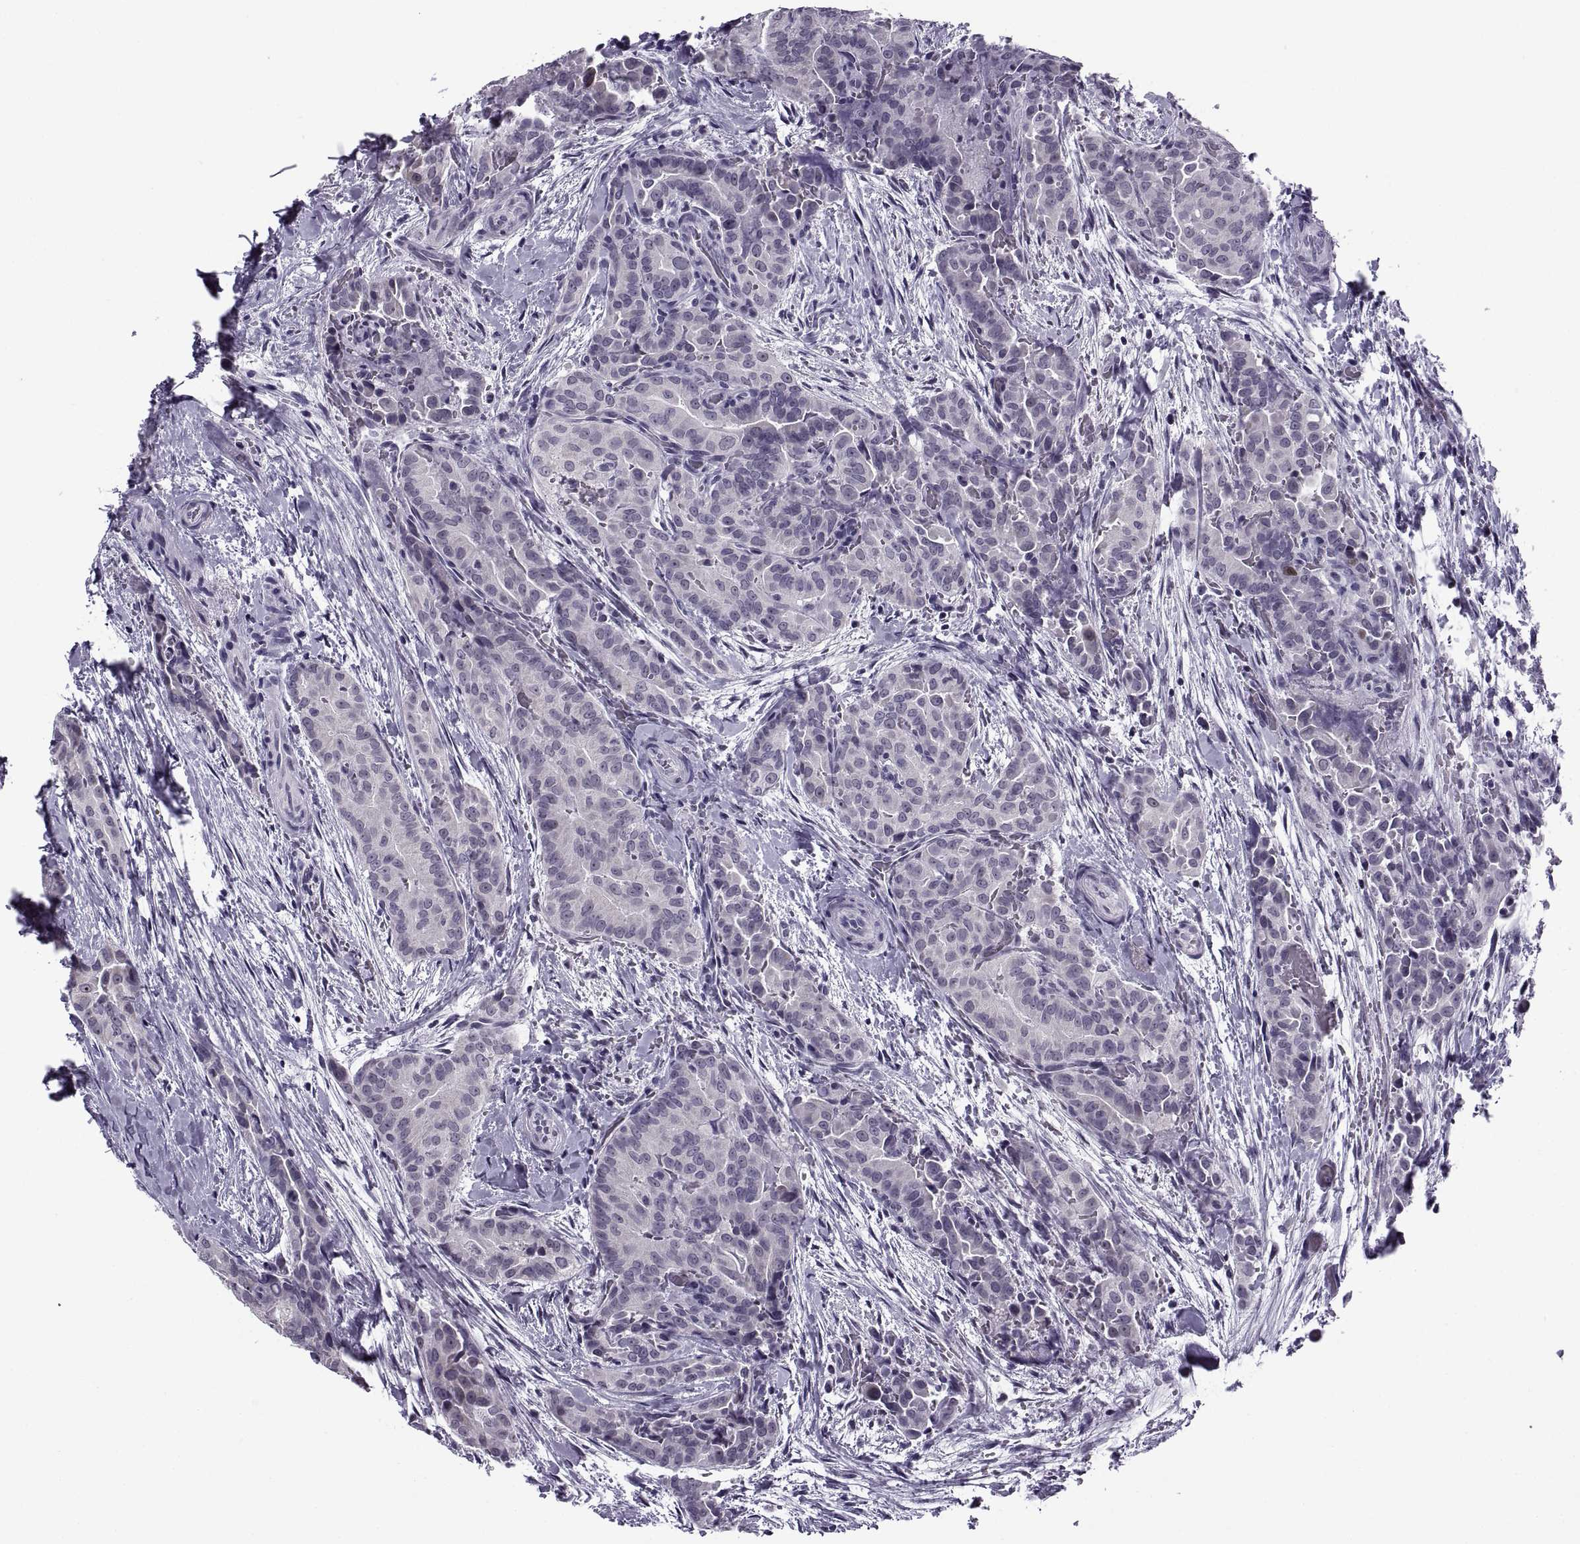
{"staining": {"intensity": "negative", "quantity": "none", "location": "none"}, "tissue": "thyroid cancer", "cell_type": "Tumor cells", "image_type": "cancer", "snomed": [{"axis": "morphology", "description": "Papillary adenocarcinoma, NOS"}, {"axis": "topography", "description": "Thyroid gland"}], "caption": "Tumor cells show no significant protein expression in thyroid papillary adenocarcinoma.", "gene": "TBC1D3G", "patient": {"sex": "male", "age": 61}}